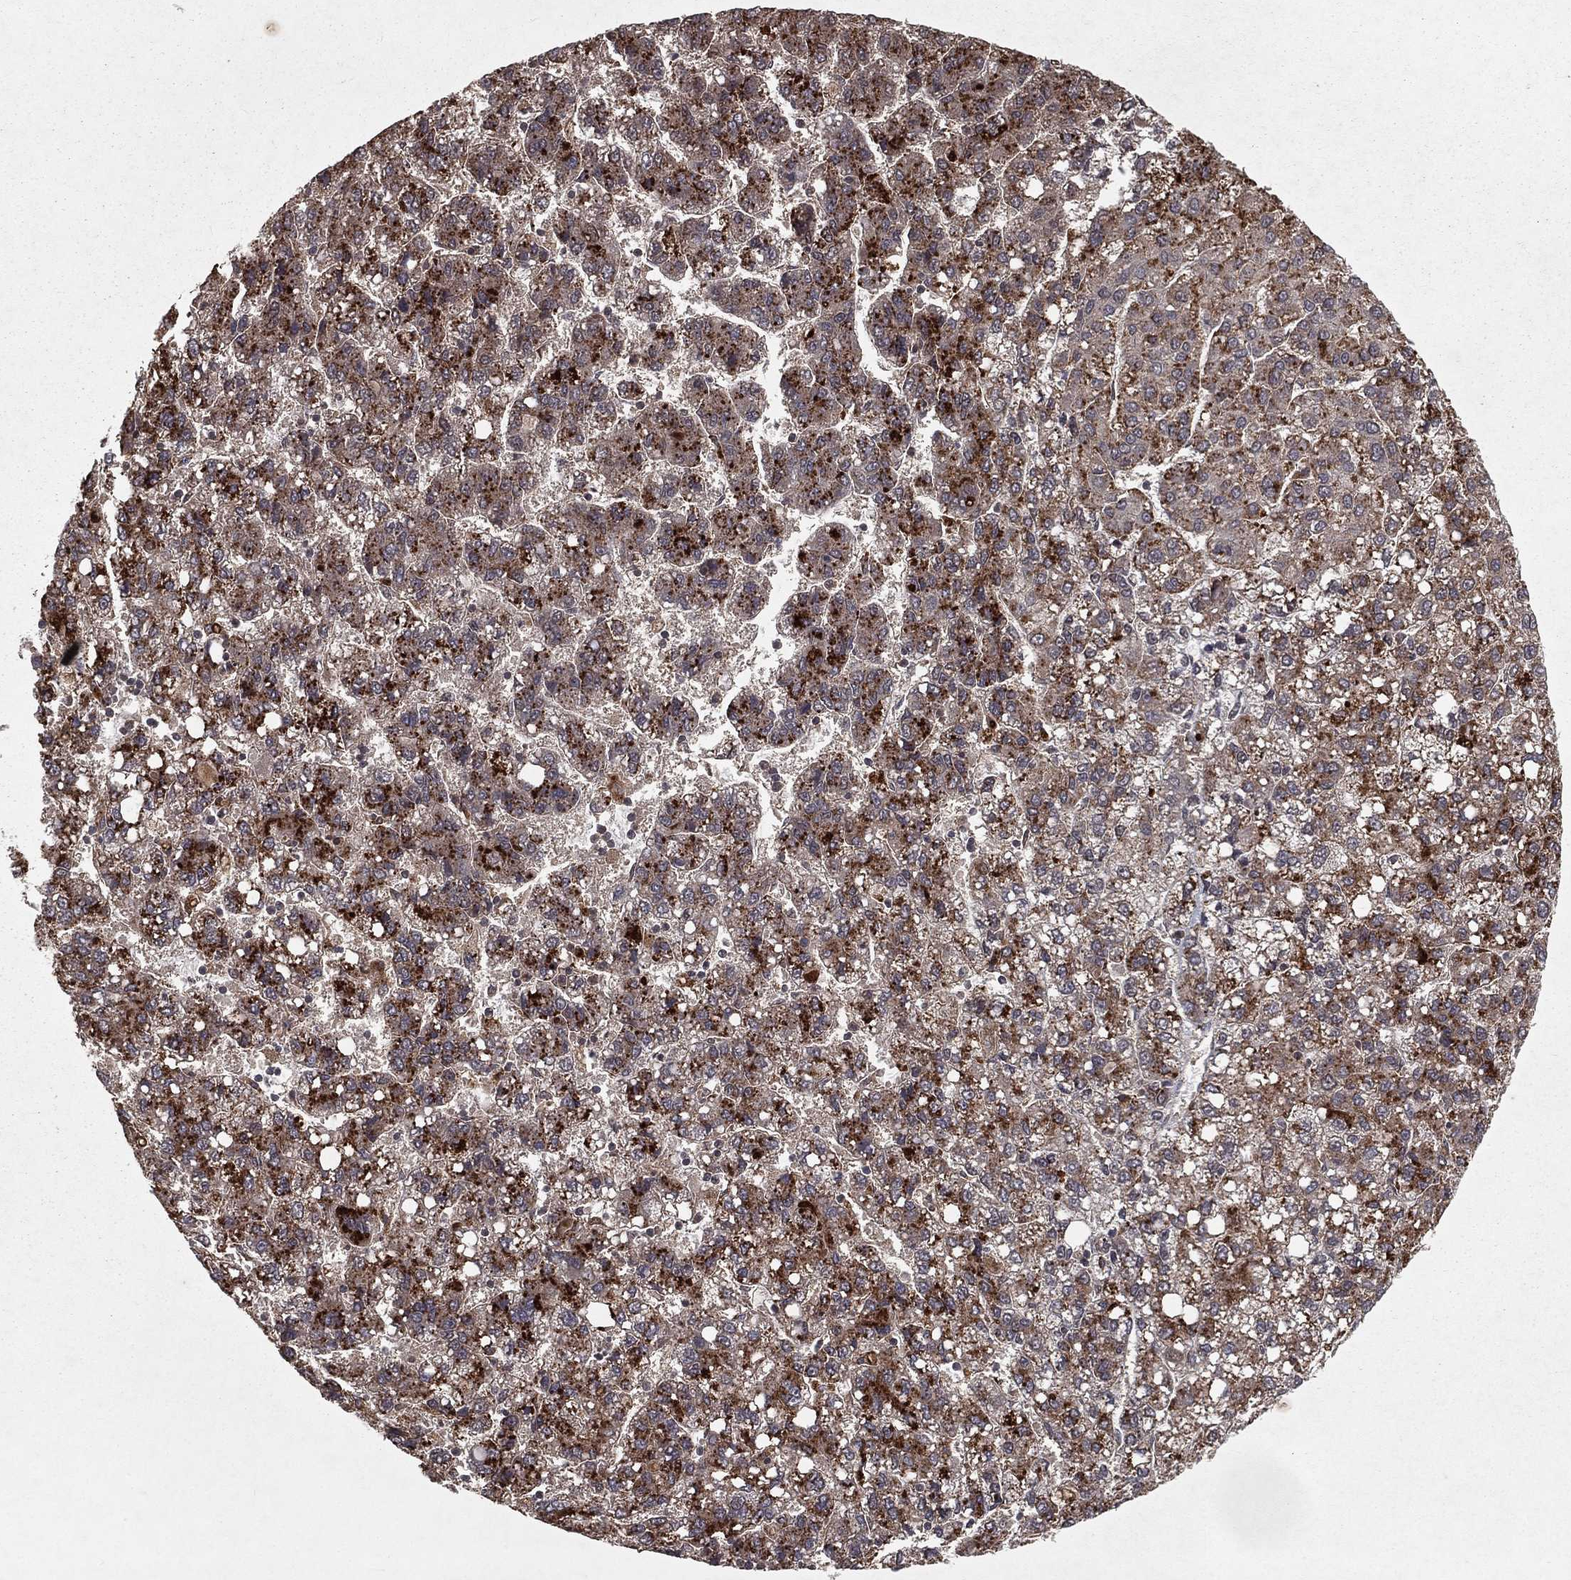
{"staining": {"intensity": "strong", "quantity": "<25%", "location": "cytoplasmic/membranous"}, "tissue": "liver cancer", "cell_type": "Tumor cells", "image_type": "cancer", "snomed": [{"axis": "morphology", "description": "Carcinoma, Hepatocellular, NOS"}, {"axis": "topography", "description": "Liver"}], "caption": "Liver cancer stained with DAB (3,3'-diaminobenzidine) IHC reveals medium levels of strong cytoplasmic/membranous expression in approximately <25% of tumor cells.", "gene": "ZDHHC15", "patient": {"sex": "female", "age": 82}}